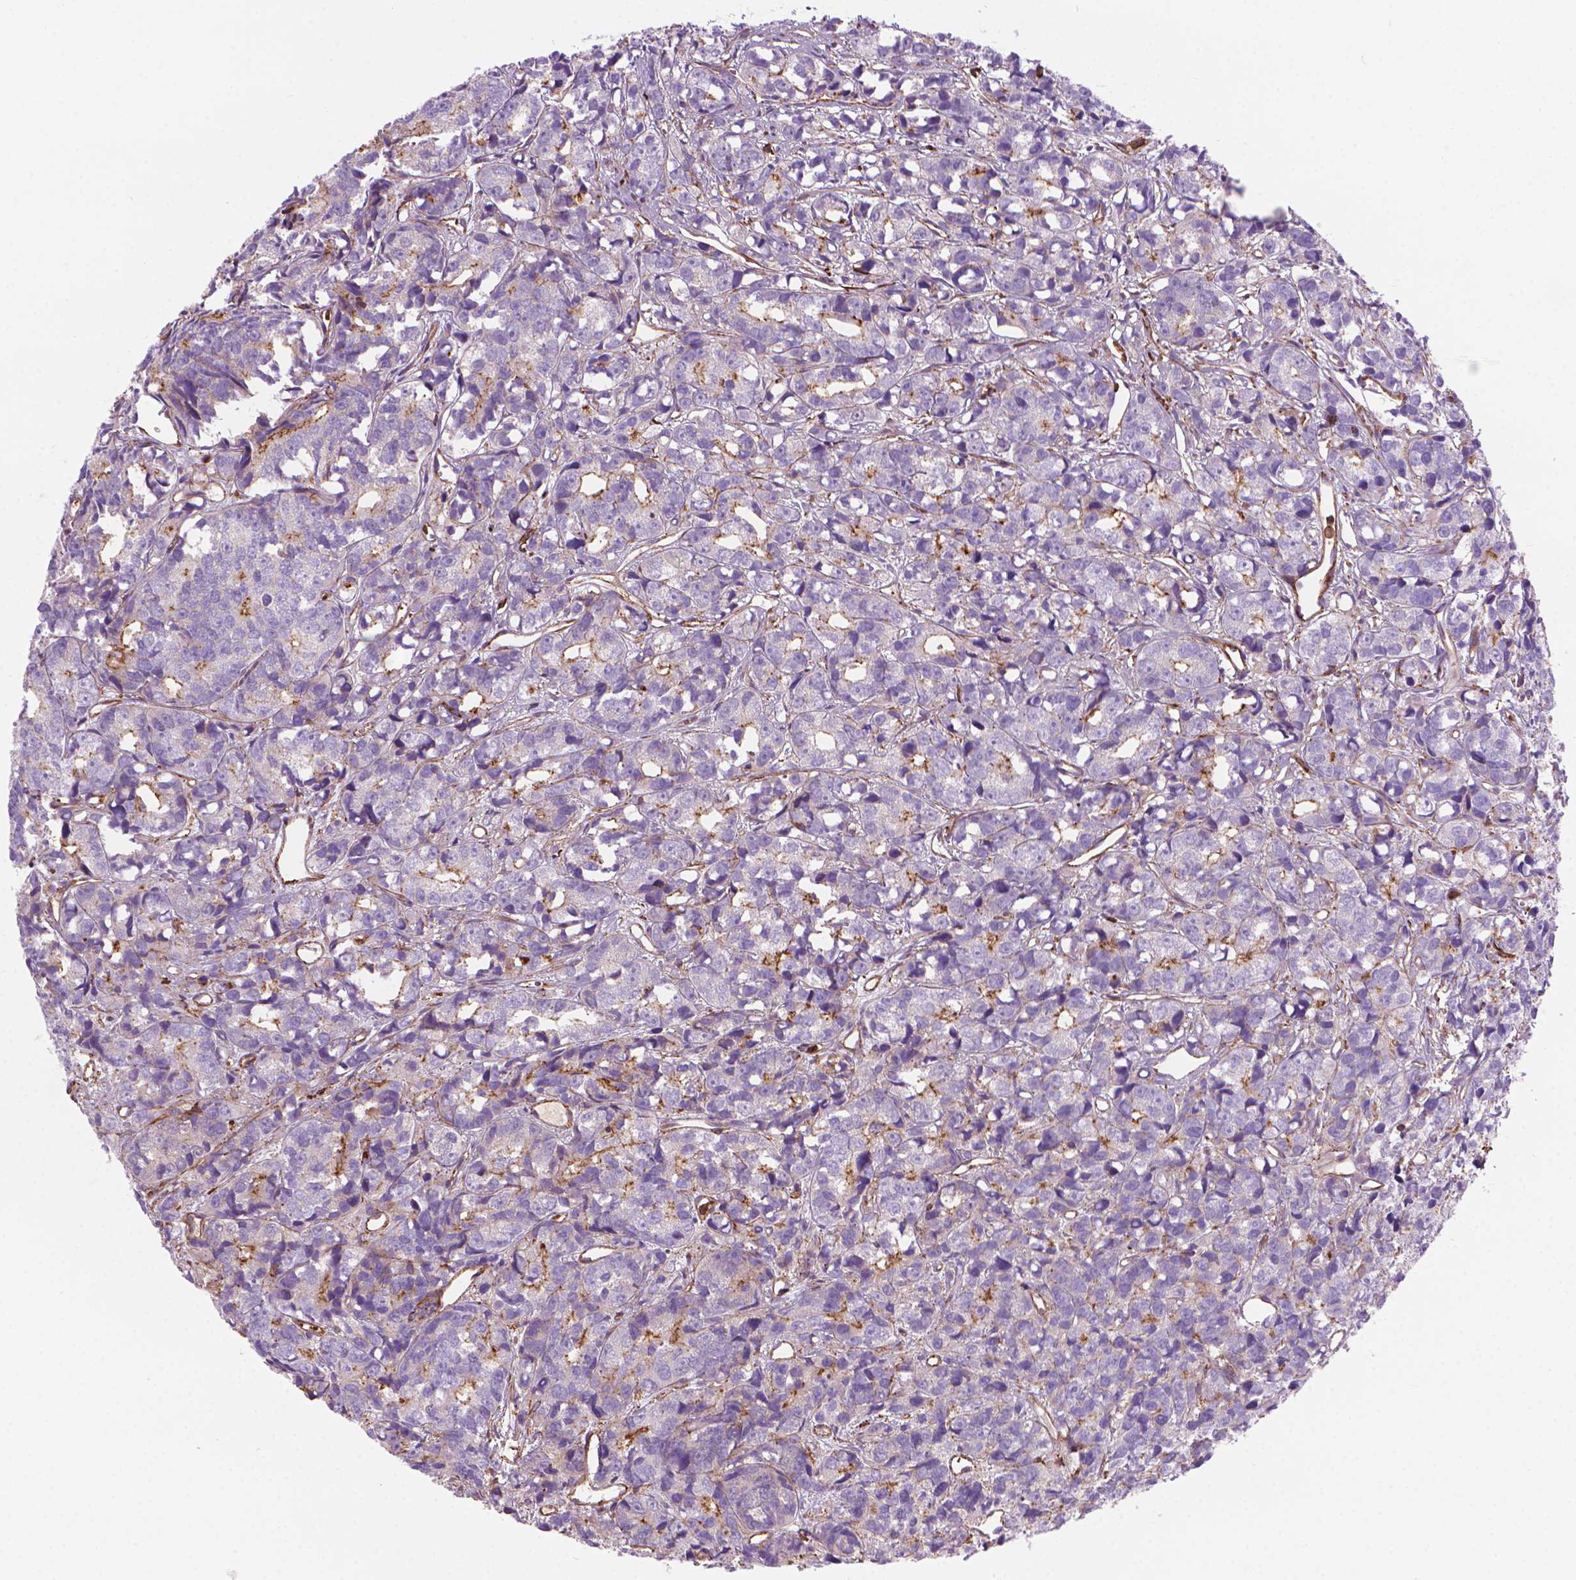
{"staining": {"intensity": "negative", "quantity": "none", "location": "none"}, "tissue": "prostate cancer", "cell_type": "Tumor cells", "image_type": "cancer", "snomed": [{"axis": "morphology", "description": "Adenocarcinoma, High grade"}, {"axis": "topography", "description": "Prostate"}], "caption": "A histopathology image of human adenocarcinoma (high-grade) (prostate) is negative for staining in tumor cells. (DAB (3,3'-diaminobenzidine) immunohistochemistry visualized using brightfield microscopy, high magnification).", "gene": "PATJ", "patient": {"sex": "male", "age": 77}}